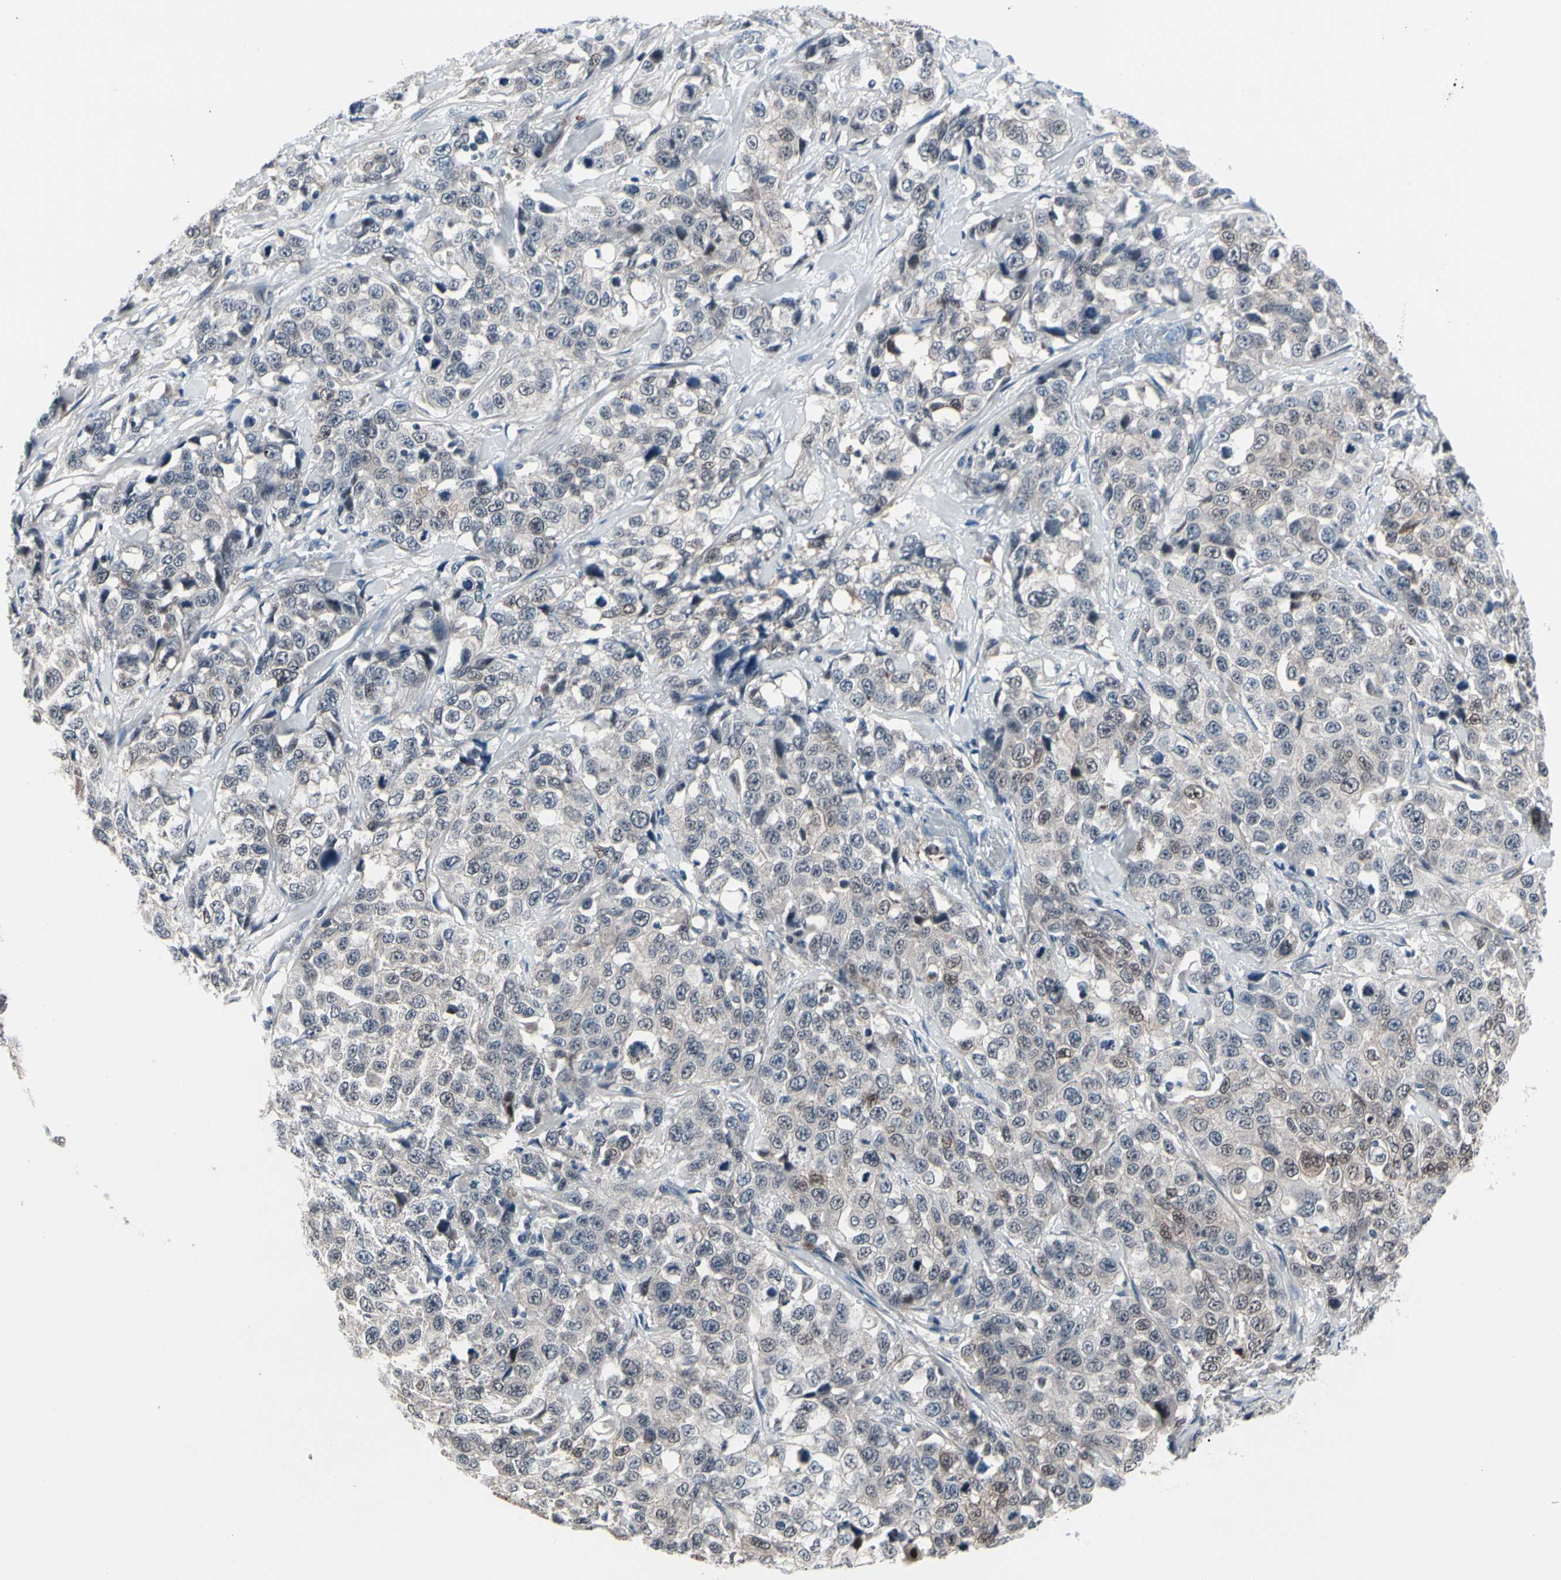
{"staining": {"intensity": "weak", "quantity": "<25%", "location": "cytoplasmic/membranous,nuclear"}, "tissue": "stomach cancer", "cell_type": "Tumor cells", "image_type": "cancer", "snomed": [{"axis": "morphology", "description": "Normal tissue, NOS"}, {"axis": "morphology", "description": "Adenocarcinoma, NOS"}, {"axis": "topography", "description": "Stomach"}], "caption": "Stomach adenocarcinoma was stained to show a protein in brown. There is no significant staining in tumor cells.", "gene": "TXN", "patient": {"sex": "male", "age": 48}}